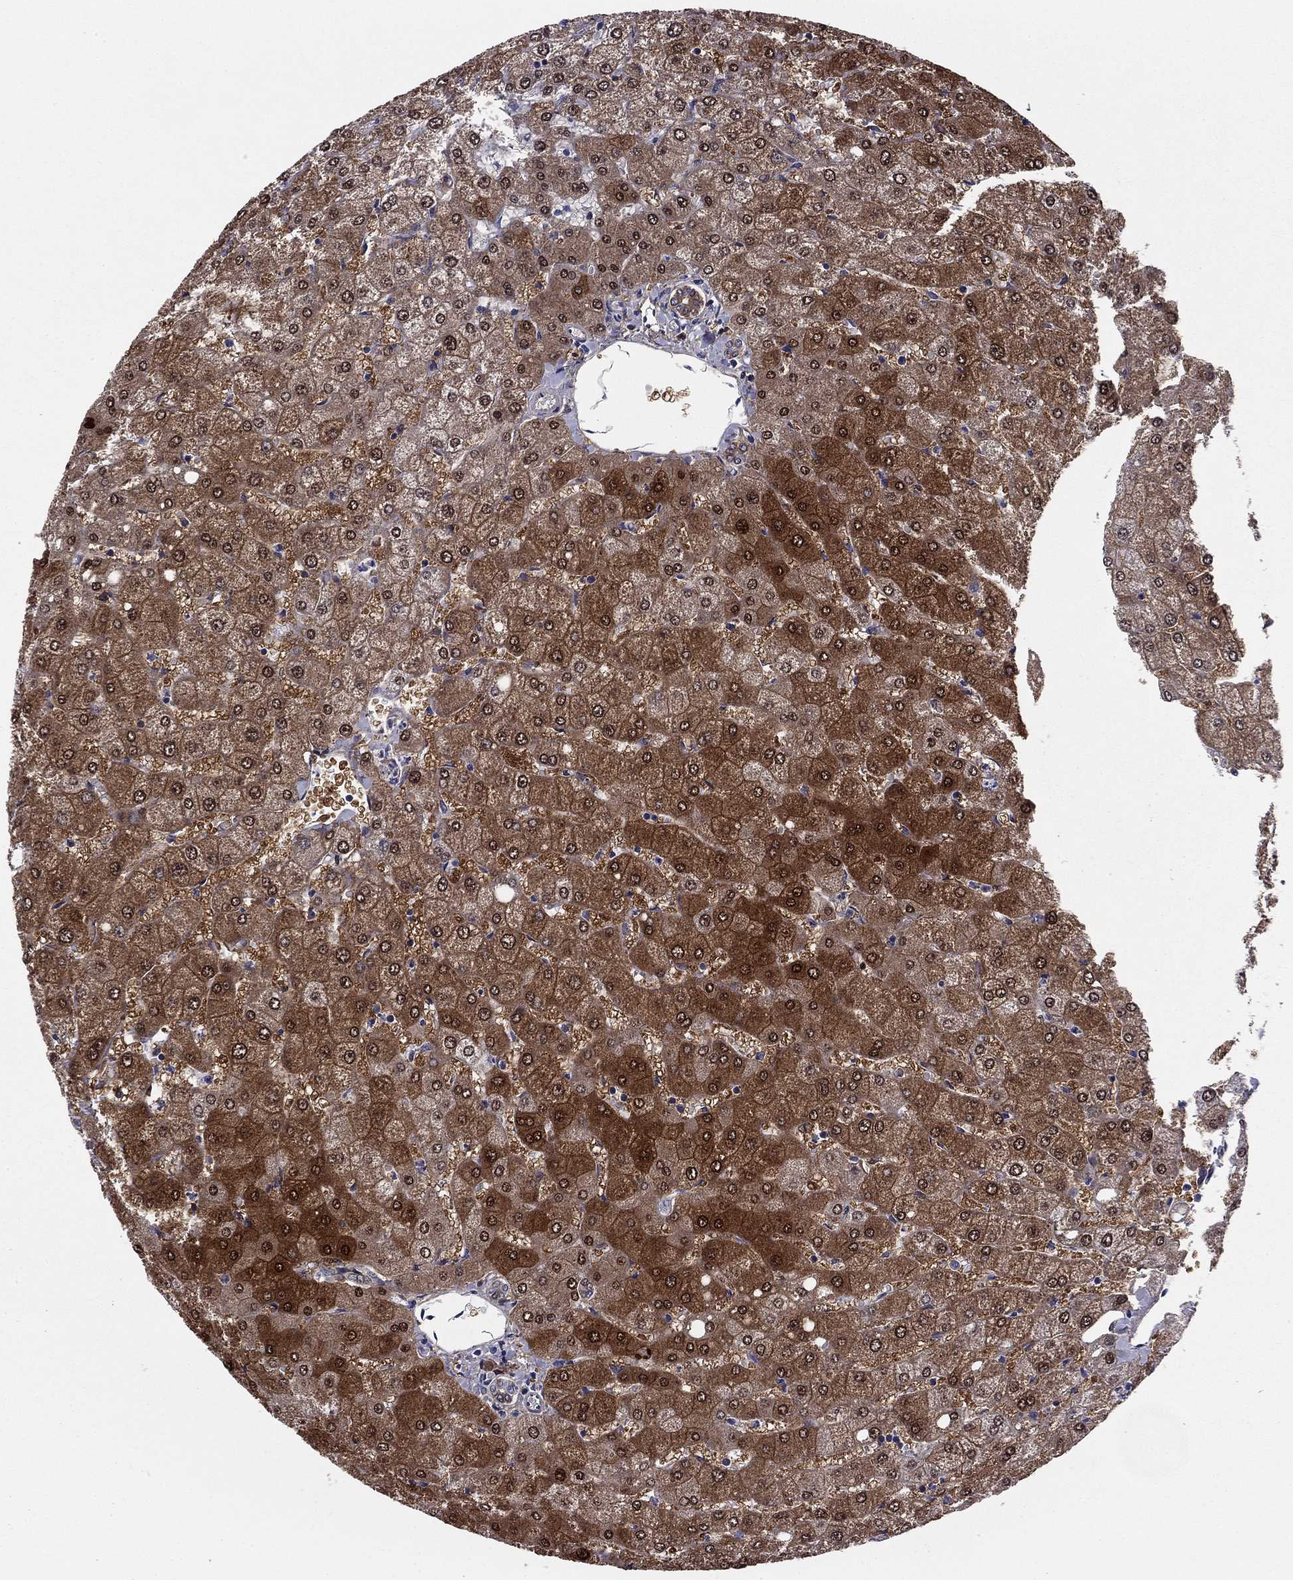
{"staining": {"intensity": "negative", "quantity": "none", "location": "none"}, "tissue": "liver", "cell_type": "Cholangiocytes", "image_type": "normal", "snomed": [{"axis": "morphology", "description": "Normal tissue, NOS"}, {"axis": "topography", "description": "Liver"}], "caption": "This is an immunohistochemistry histopathology image of normal liver. There is no positivity in cholangiocytes.", "gene": "REXO5", "patient": {"sex": "female", "age": 54}}